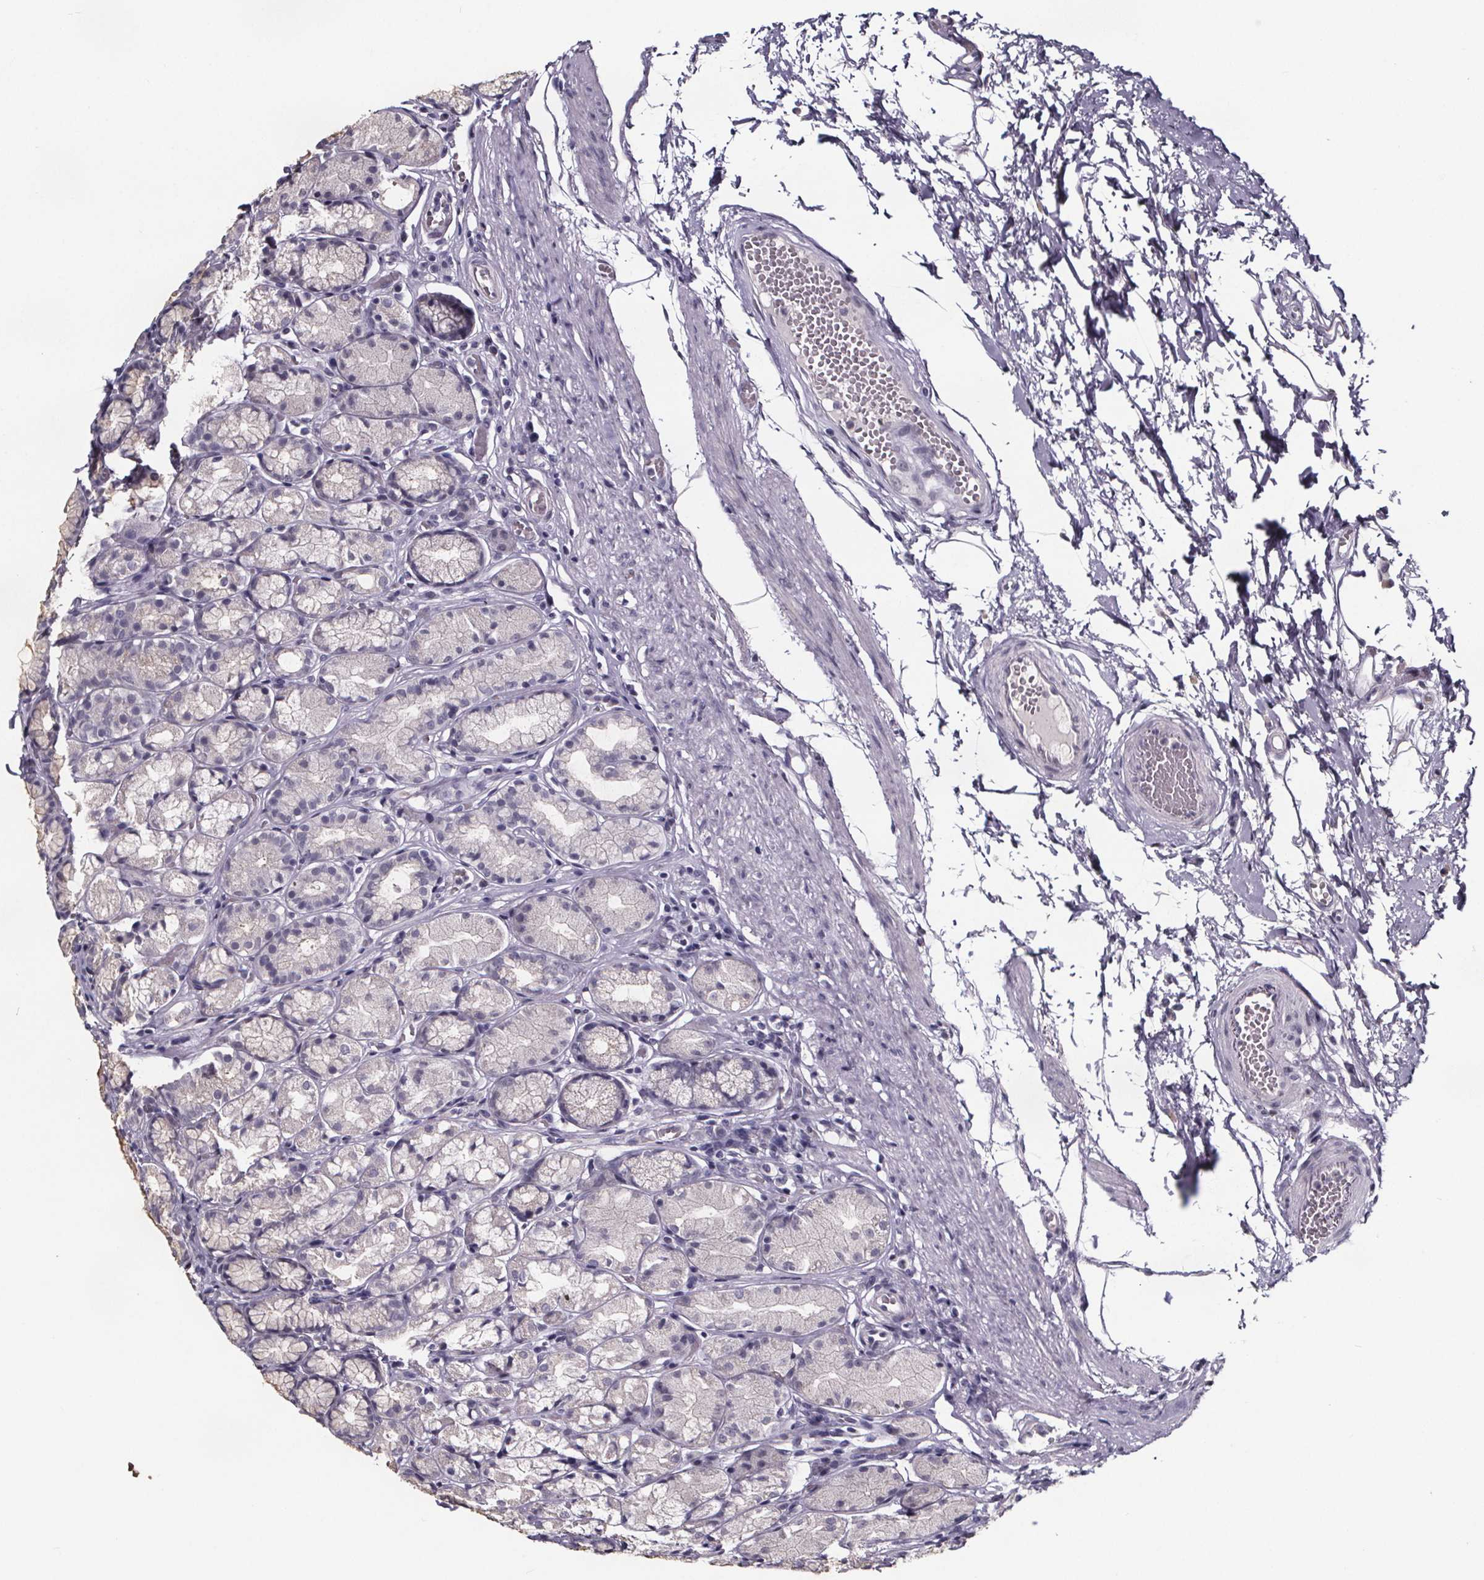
{"staining": {"intensity": "negative", "quantity": "none", "location": "none"}, "tissue": "stomach", "cell_type": "Glandular cells", "image_type": "normal", "snomed": [{"axis": "morphology", "description": "Normal tissue, NOS"}, {"axis": "topography", "description": "Stomach"}], "caption": "Stomach stained for a protein using immunohistochemistry displays no staining glandular cells.", "gene": "AR", "patient": {"sex": "male", "age": 70}}